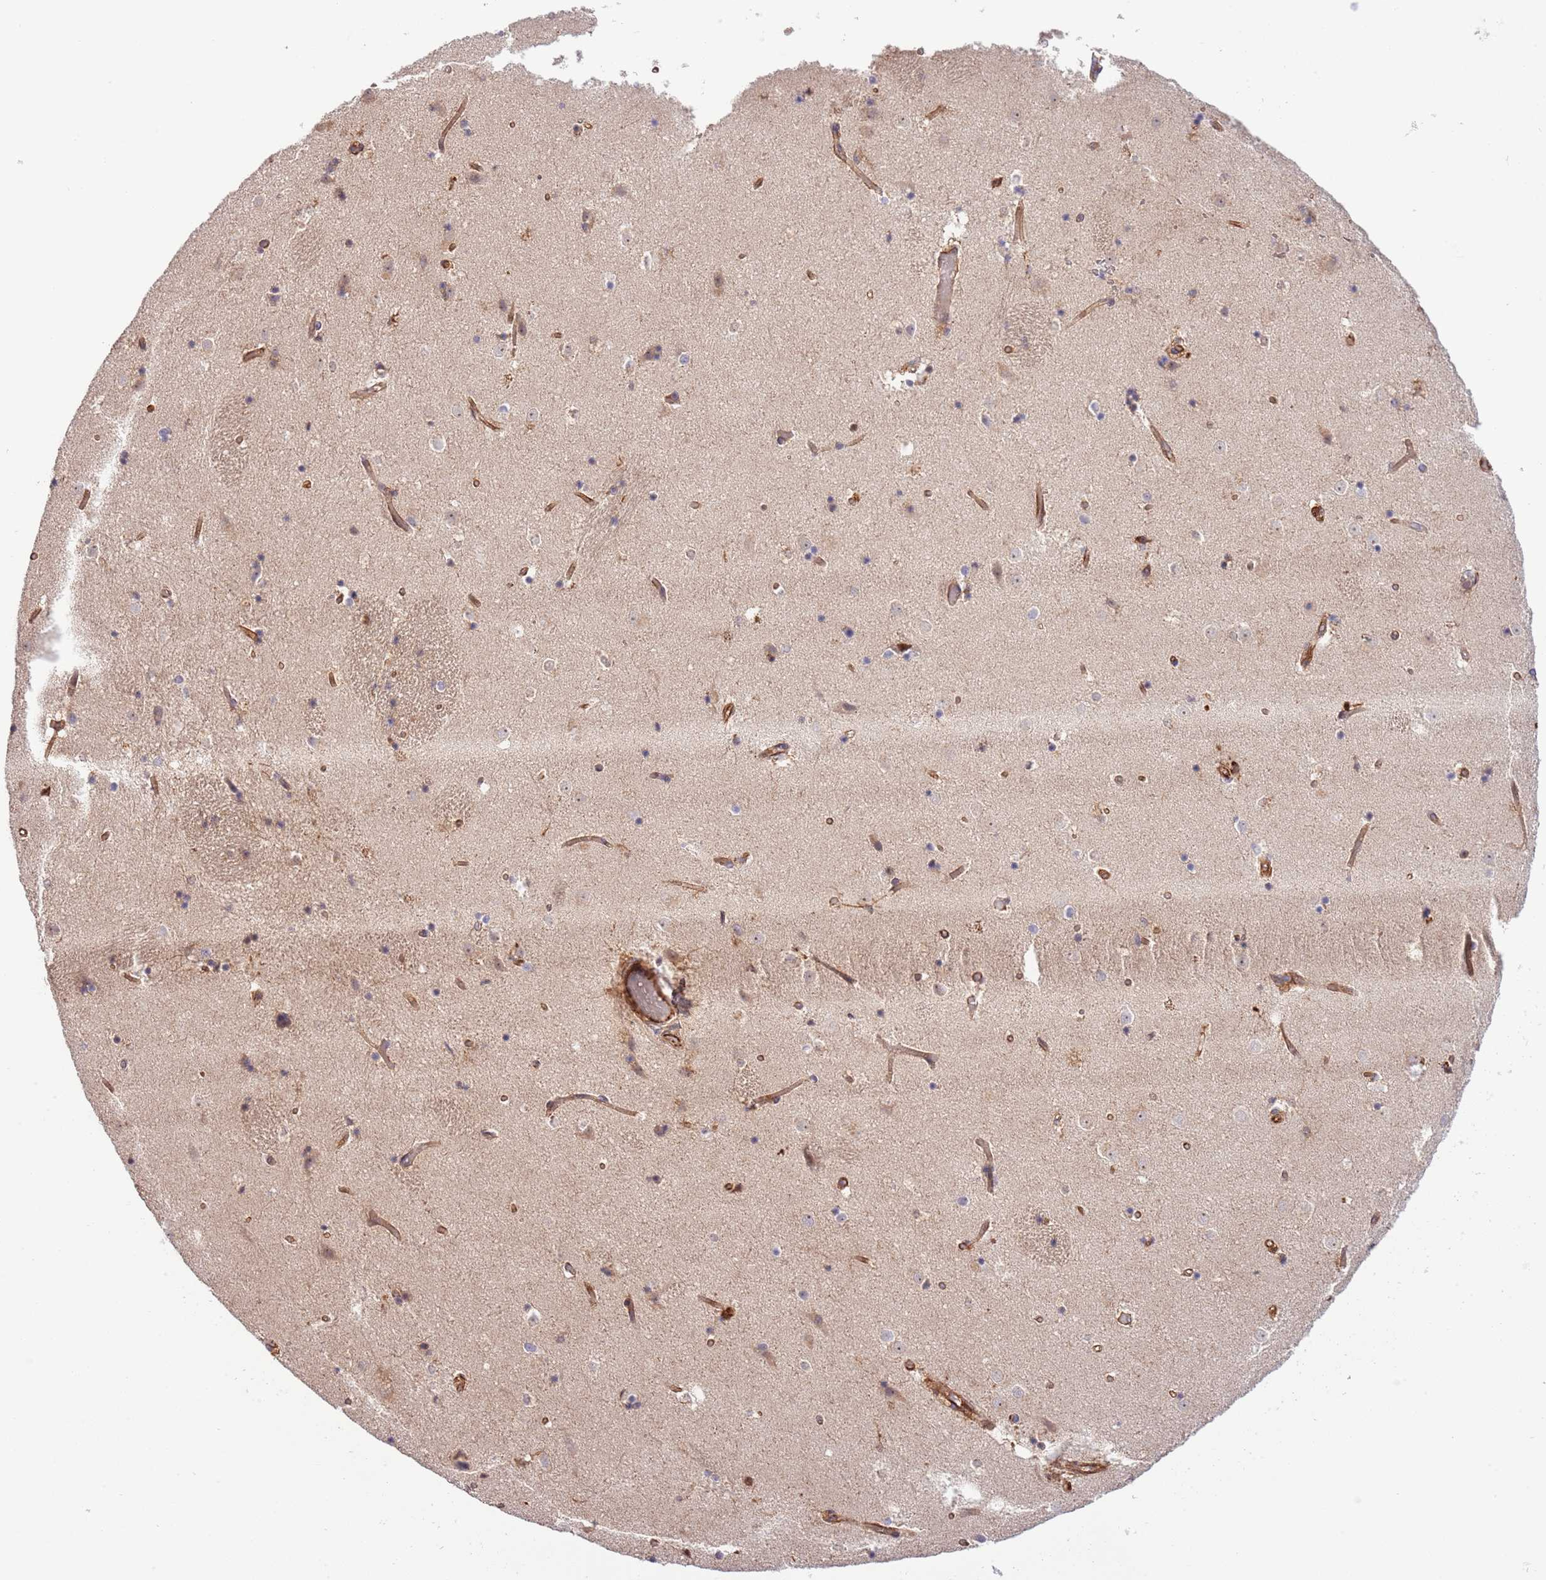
{"staining": {"intensity": "negative", "quantity": "none", "location": "none"}, "tissue": "caudate", "cell_type": "Glial cells", "image_type": "normal", "snomed": [{"axis": "morphology", "description": "Normal tissue, NOS"}, {"axis": "topography", "description": "Lateral ventricle wall"}], "caption": "Immunohistochemistry histopathology image of normal human caudate stained for a protein (brown), which displays no staining in glial cells.", "gene": "NEK3", "patient": {"sex": "female", "age": 52}}